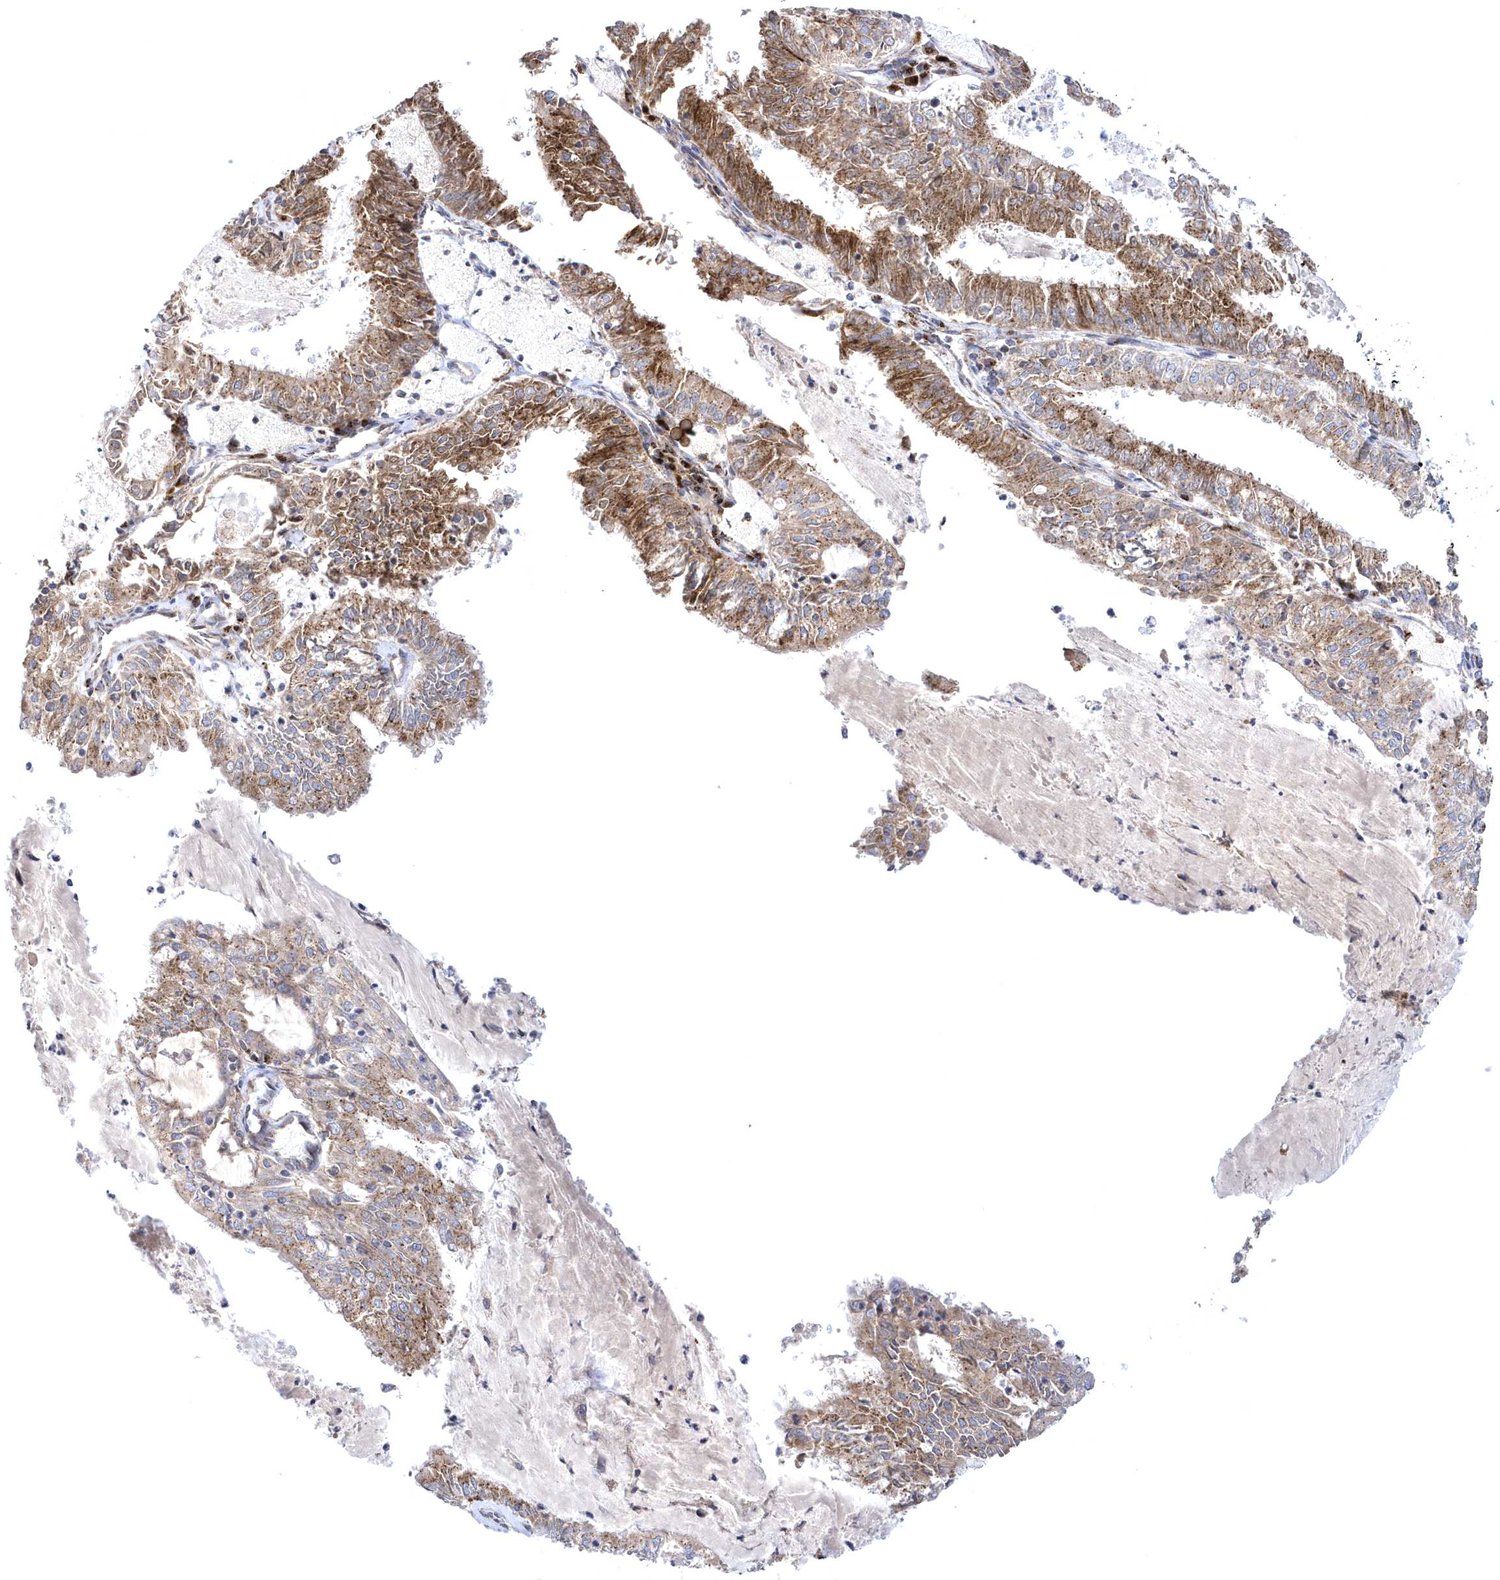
{"staining": {"intensity": "moderate", "quantity": ">75%", "location": "cytoplasmic/membranous"}, "tissue": "endometrial cancer", "cell_type": "Tumor cells", "image_type": "cancer", "snomed": [{"axis": "morphology", "description": "Adenocarcinoma, NOS"}, {"axis": "topography", "description": "Endometrium"}], "caption": "Immunohistochemistry micrograph of neoplastic tissue: human endometrial adenocarcinoma stained using immunohistochemistry (IHC) reveals medium levels of moderate protein expression localized specifically in the cytoplasmic/membranous of tumor cells, appearing as a cytoplasmic/membranous brown color.", "gene": "COPB2", "patient": {"sex": "female", "age": 57}}